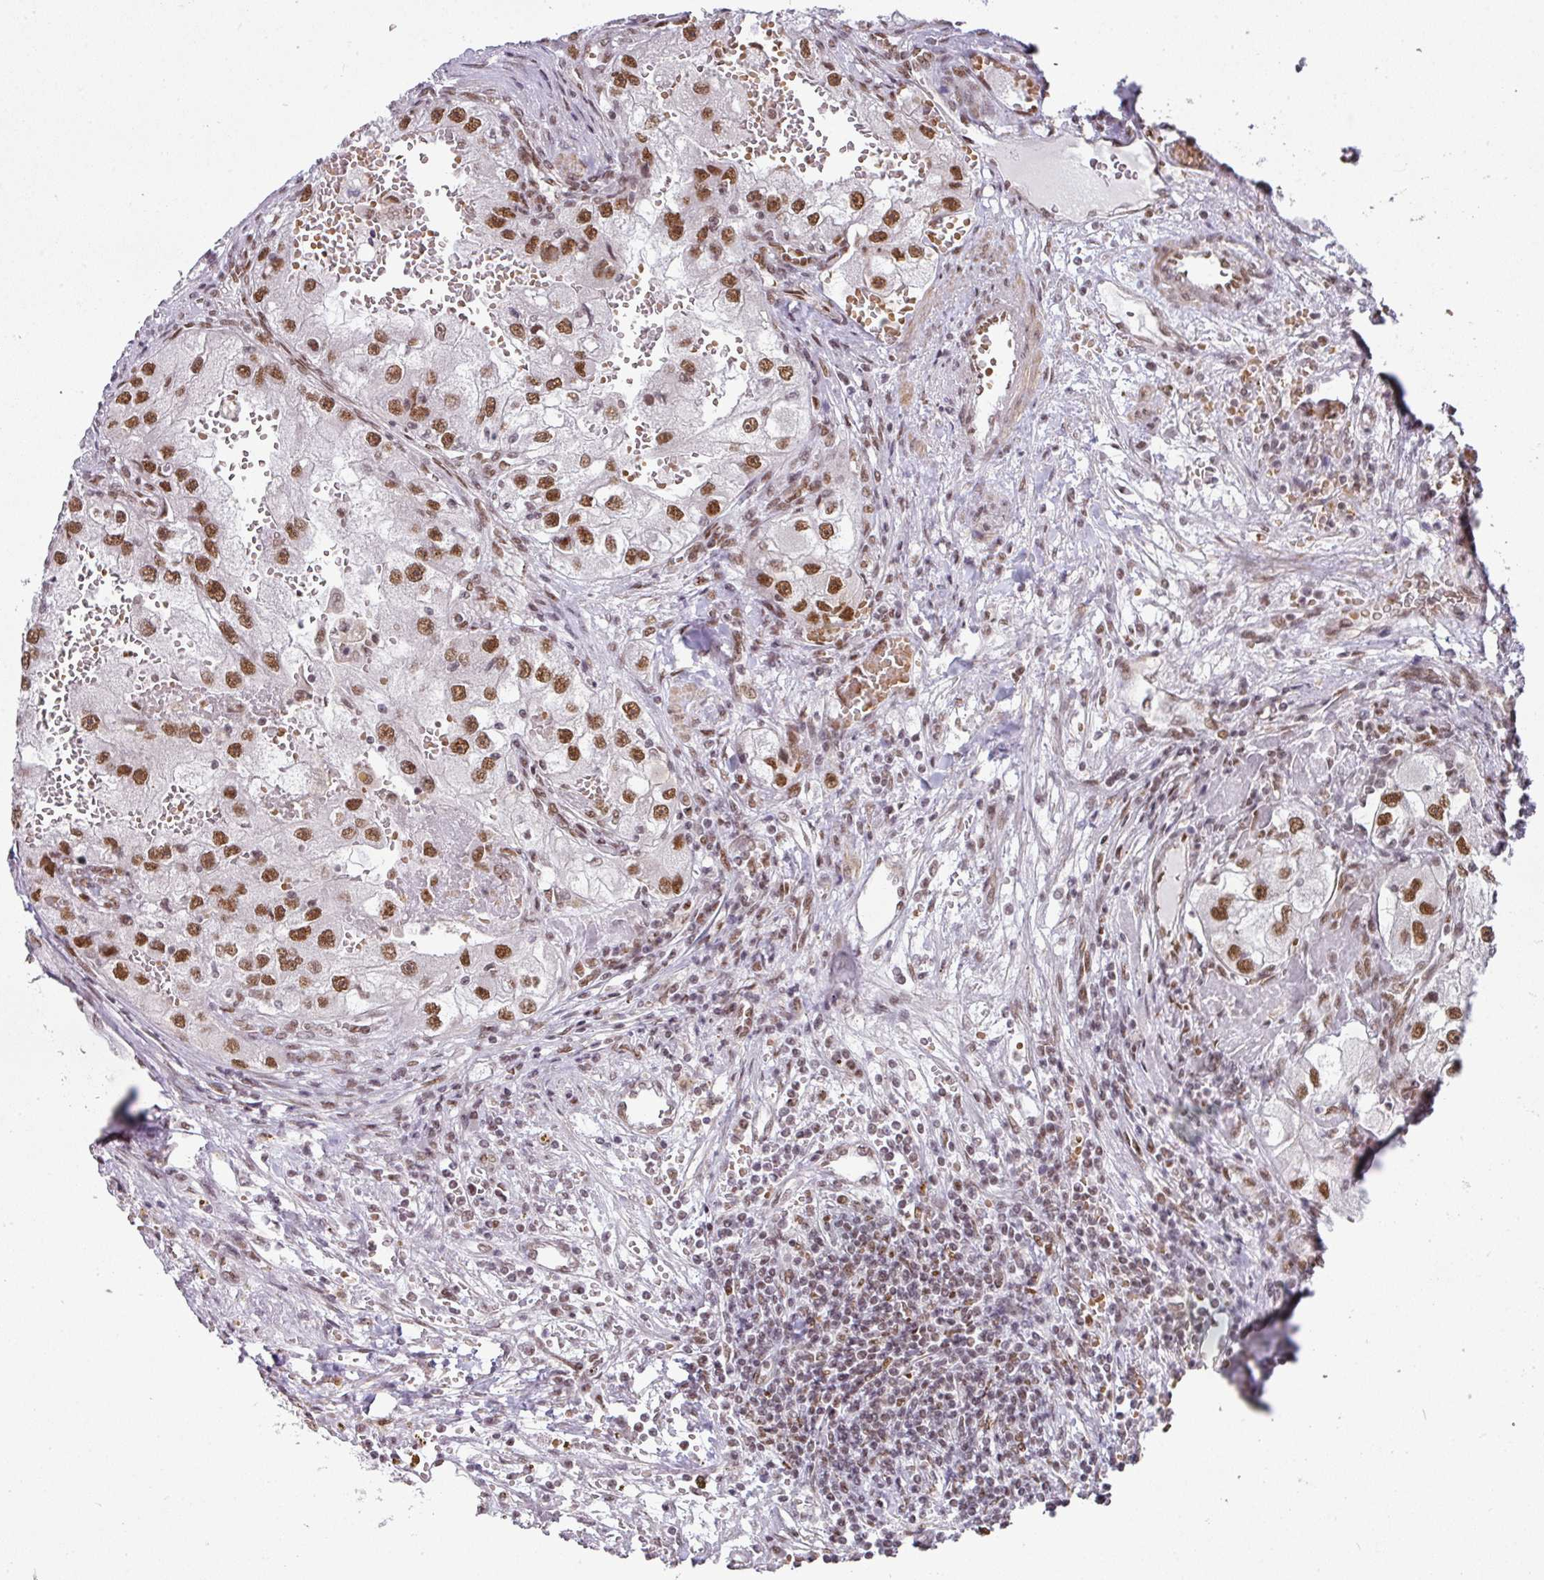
{"staining": {"intensity": "strong", "quantity": ">75%", "location": "nuclear"}, "tissue": "renal cancer", "cell_type": "Tumor cells", "image_type": "cancer", "snomed": [{"axis": "morphology", "description": "Adenocarcinoma, NOS"}, {"axis": "topography", "description": "Kidney"}], "caption": "Immunohistochemical staining of adenocarcinoma (renal) reveals high levels of strong nuclear protein staining in approximately >75% of tumor cells. The protein is shown in brown color, while the nuclei are stained blue.", "gene": "NCOA5", "patient": {"sex": "male", "age": 63}}